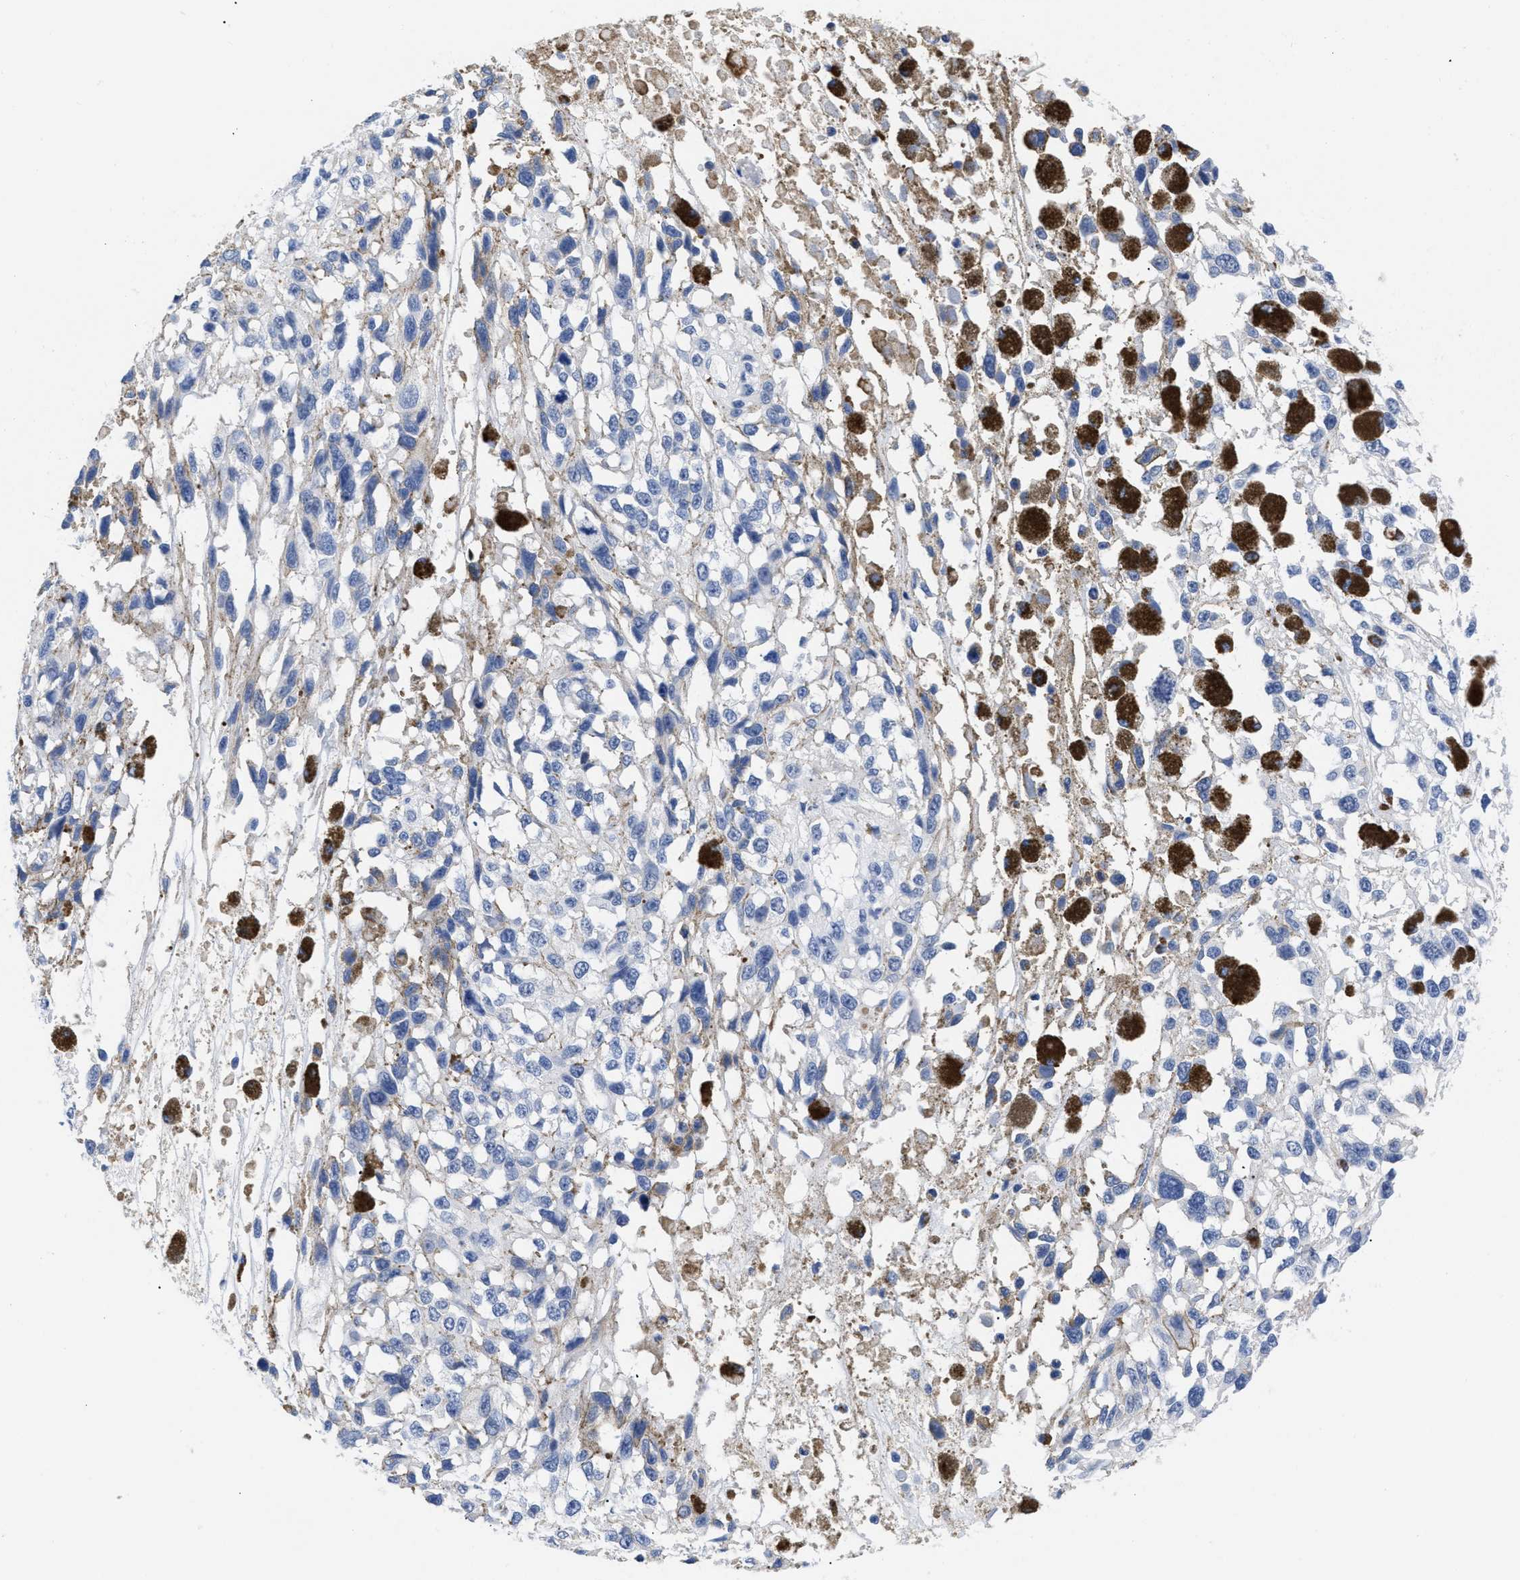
{"staining": {"intensity": "negative", "quantity": "none", "location": "none"}, "tissue": "melanoma", "cell_type": "Tumor cells", "image_type": "cancer", "snomed": [{"axis": "morphology", "description": "Malignant melanoma, Metastatic site"}, {"axis": "topography", "description": "Lymph node"}], "caption": "A histopathology image of human malignant melanoma (metastatic site) is negative for staining in tumor cells.", "gene": "TREML1", "patient": {"sex": "male", "age": 59}}